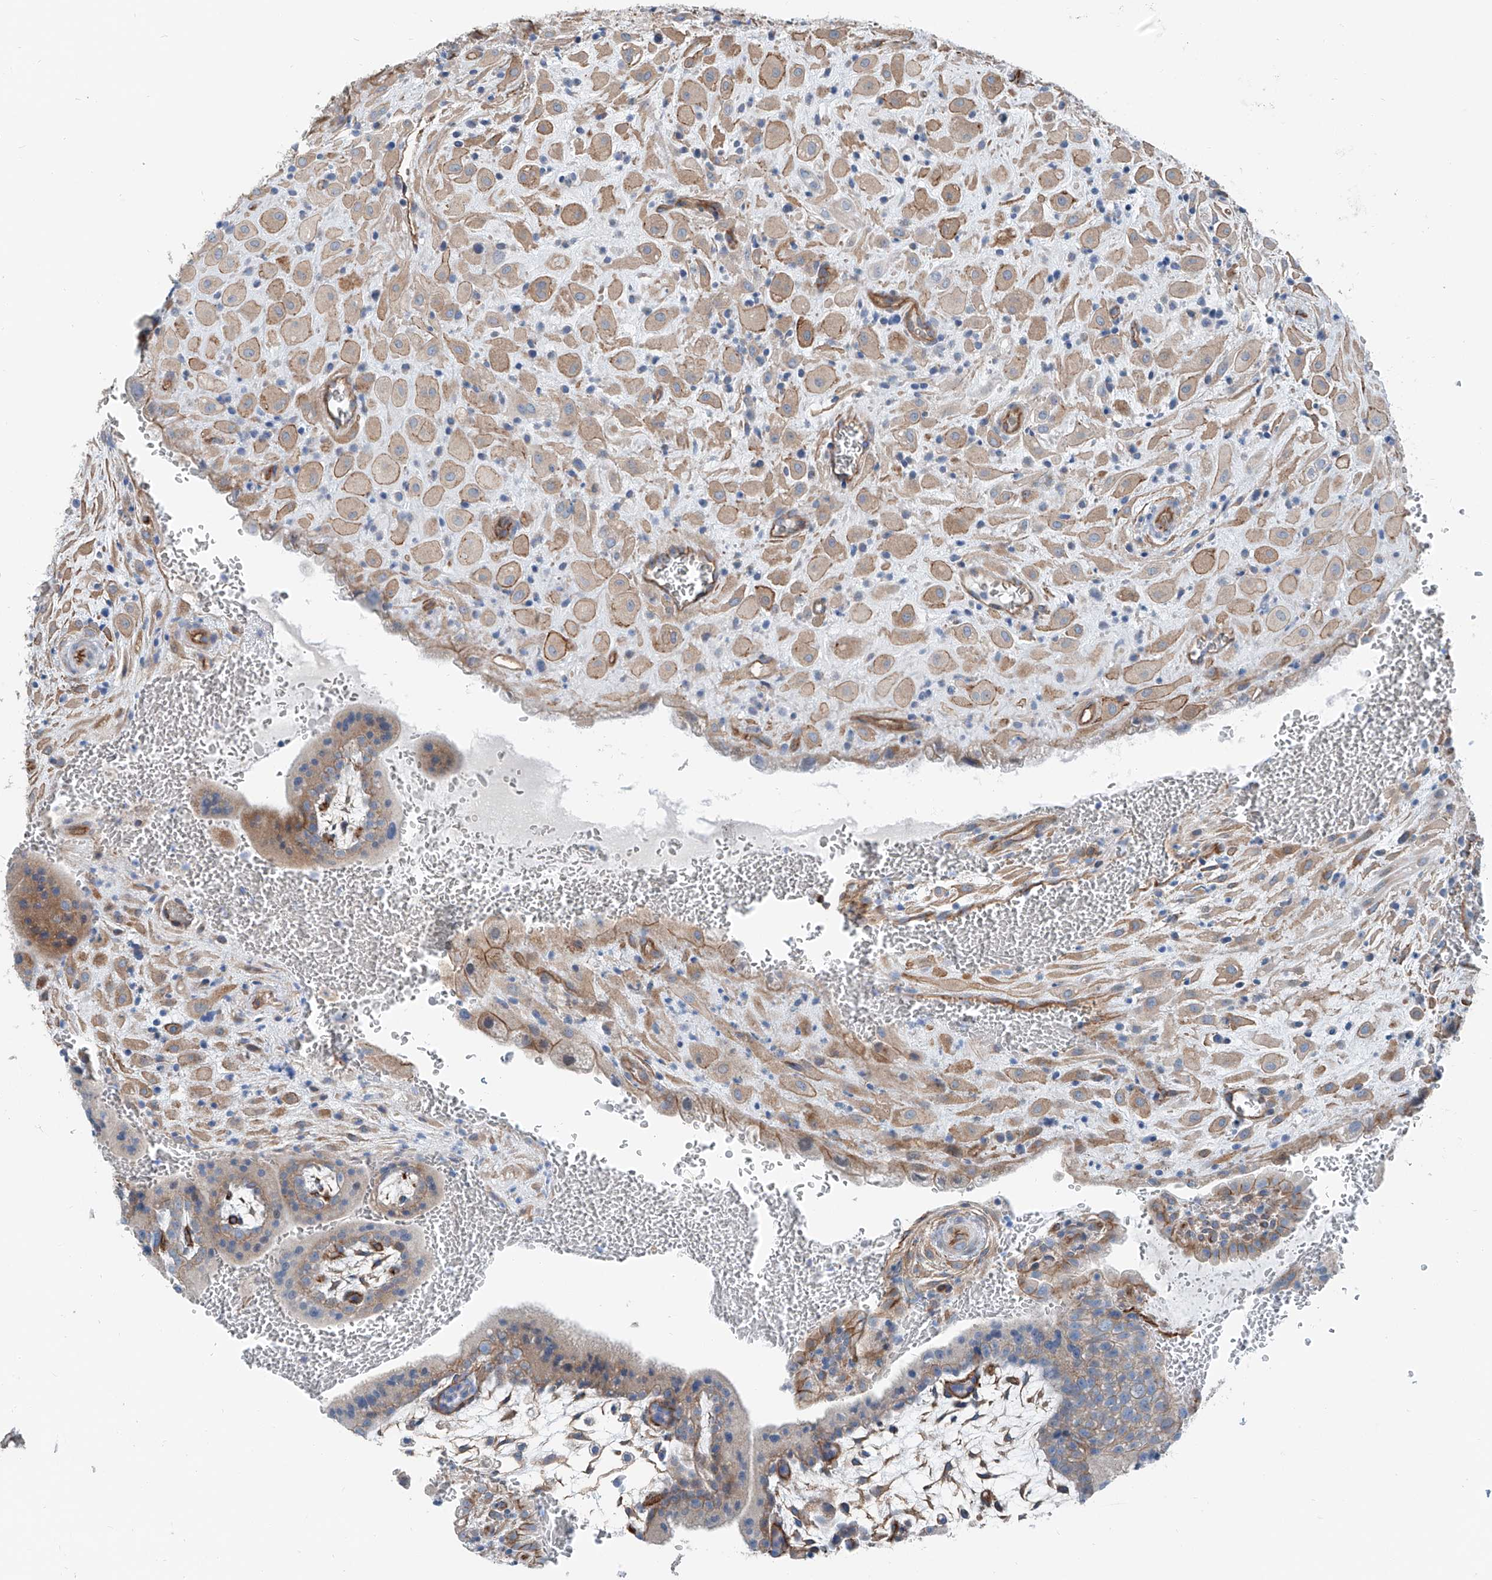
{"staining": {"intensity": "weak", "quantity": ">75%", "location": "cytoplasmic/membranous"}, "tissue": "placenta", "cell_type": "Decidual cells", "image_type": "normal", "snomed": [{"axis": "morphology", "description": "Normal tissue, NOS"}, {"axis": "topography", "description": "Placenta"}], "caption": "Immunohistochemistry (IHC) image of normal placenta stained for a protein (brown), which exhibits low levels of weak cytoplasmic/membranous positivity in about >75% of decidual cells.", "gene": "THEMIS2", "patient": {"sex": "female", "age": 35}}